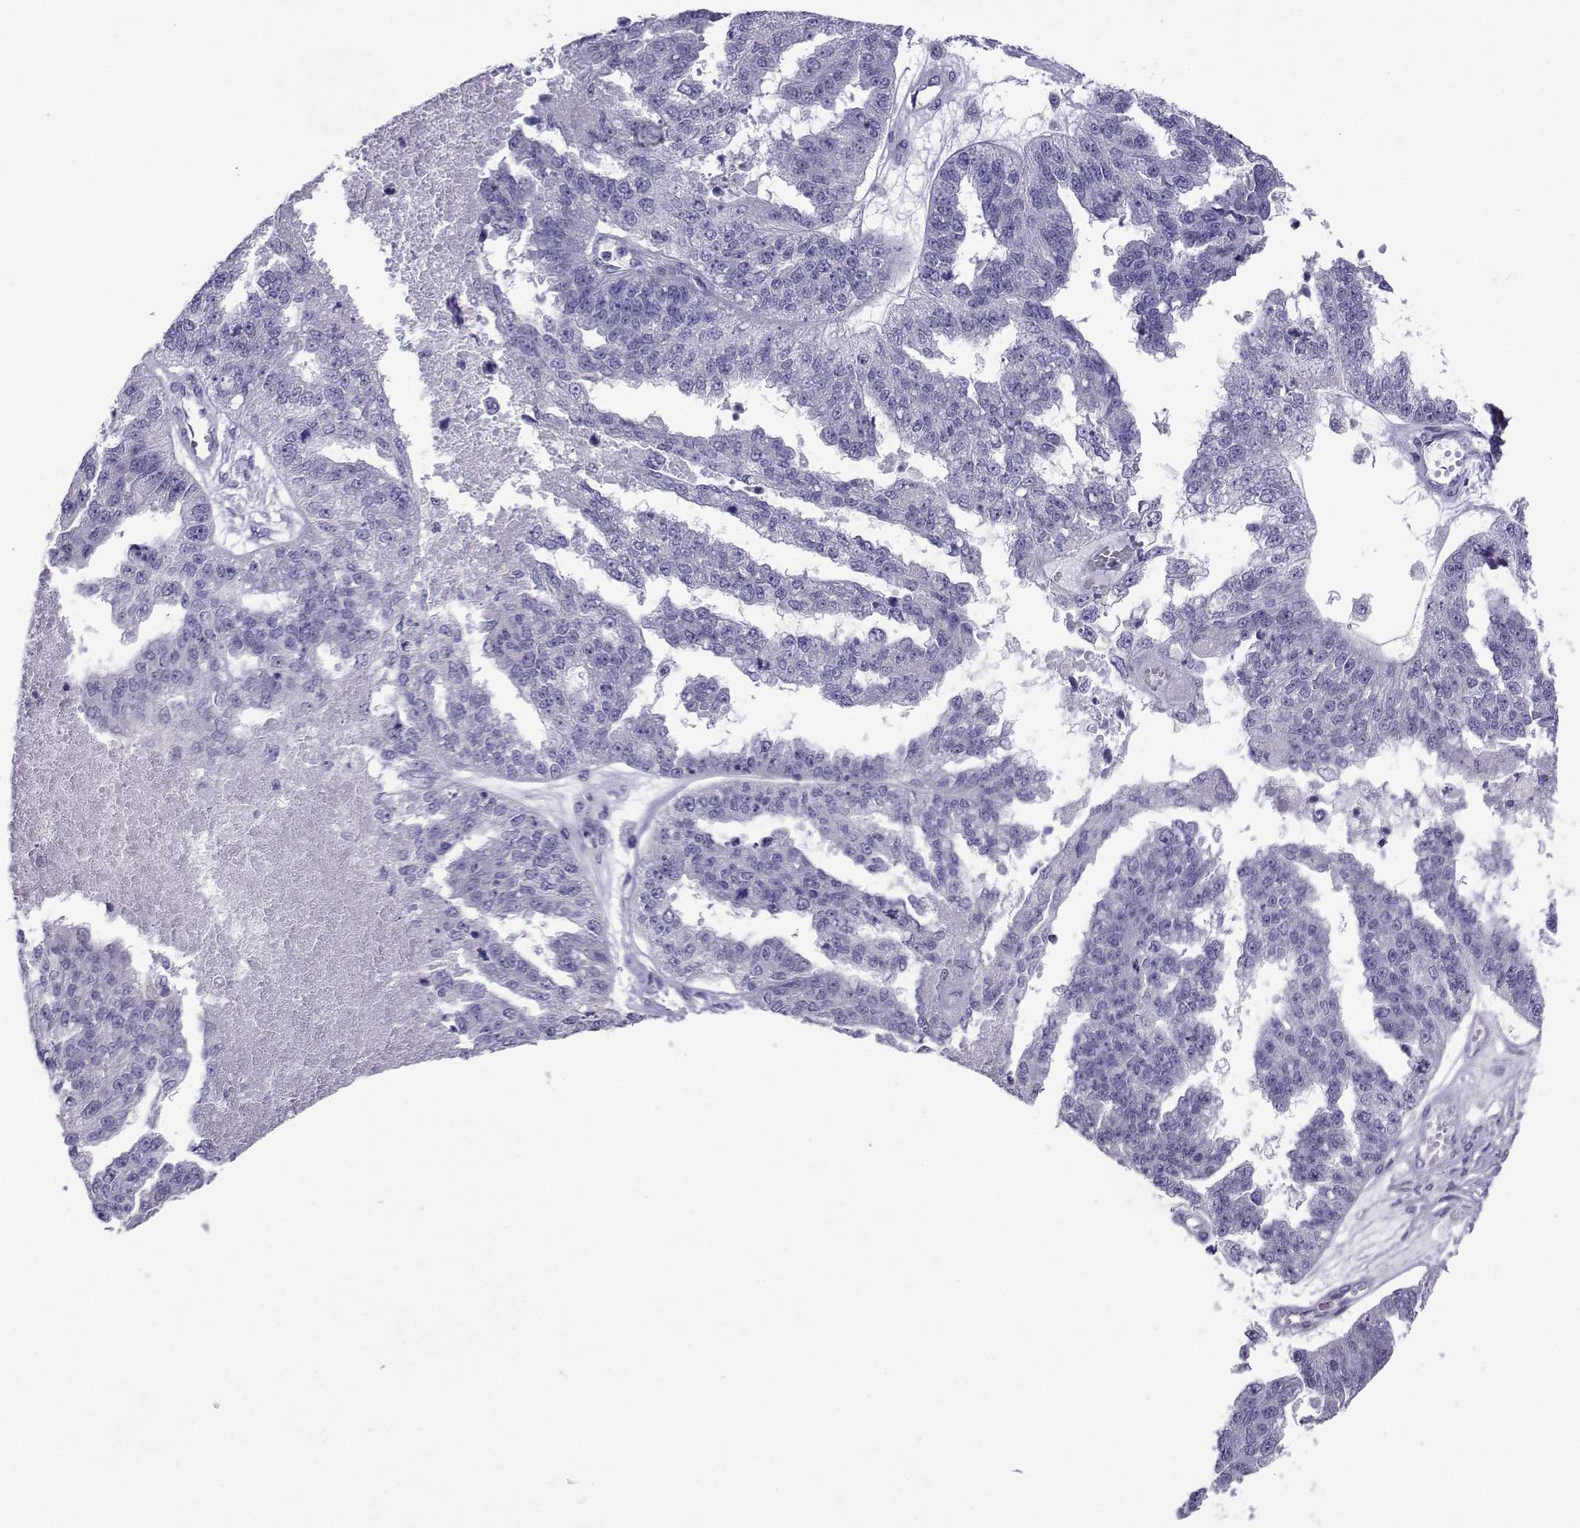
{"staining": {"intensity": "negative", "quantity": "none", "location": "none"}, "tissue": "ovarian cancer", "cell_type": "Tumor cells", "image_type": "cancer", "snomed": [{"axis": "morphology", "description": "Cystadenocarcinoma, serous, NOS"}, {"axis": "topography", "description": "Ovary"}], "caption": "Protein analysis of ovarian cancer (serous cystadenocarcinoma) shows no significant positivity in tumor cells.", "gene": "CFAP70", "patient": {"sex": "female", "age": 58}}